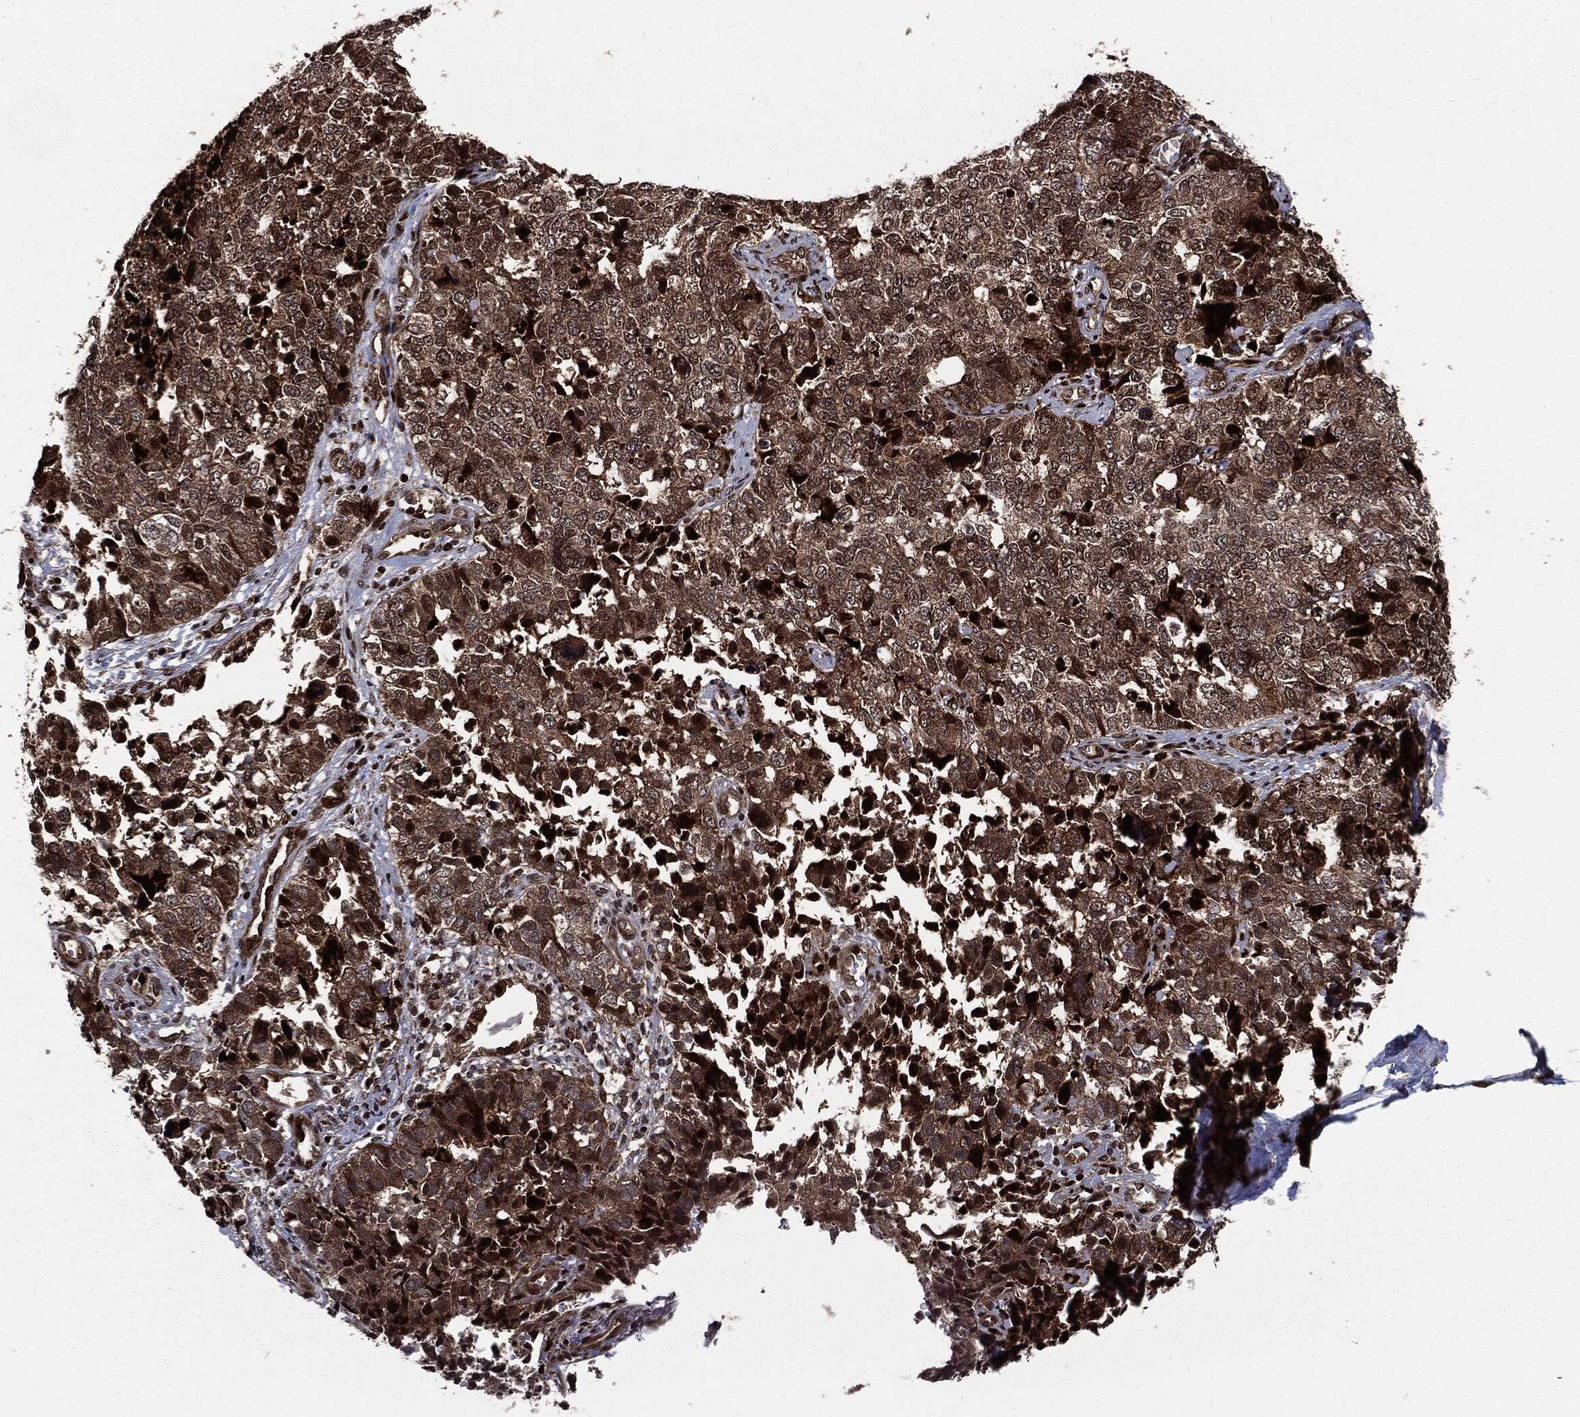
{"staining": {"intensity": "moderate", "quantity": ">75%", "location": "cytoplasmic/membranous"}, "tissue": "cervical cancer", "cell_type": "Tumor cells", "image_type": "cancer", "snomed": [{"axis": "morphology", "description": "Squamous cell carcinoma, NOS"}, {"axis": "topography", "description": "Cervix"}], "caption": "Human cervical cancer (squamous cell carcinoma) stained with a protein marker exhibits moderate staining in tumor cells.", "gene": "SMAD4", "patient": {"sex": "female", "age": 63}}